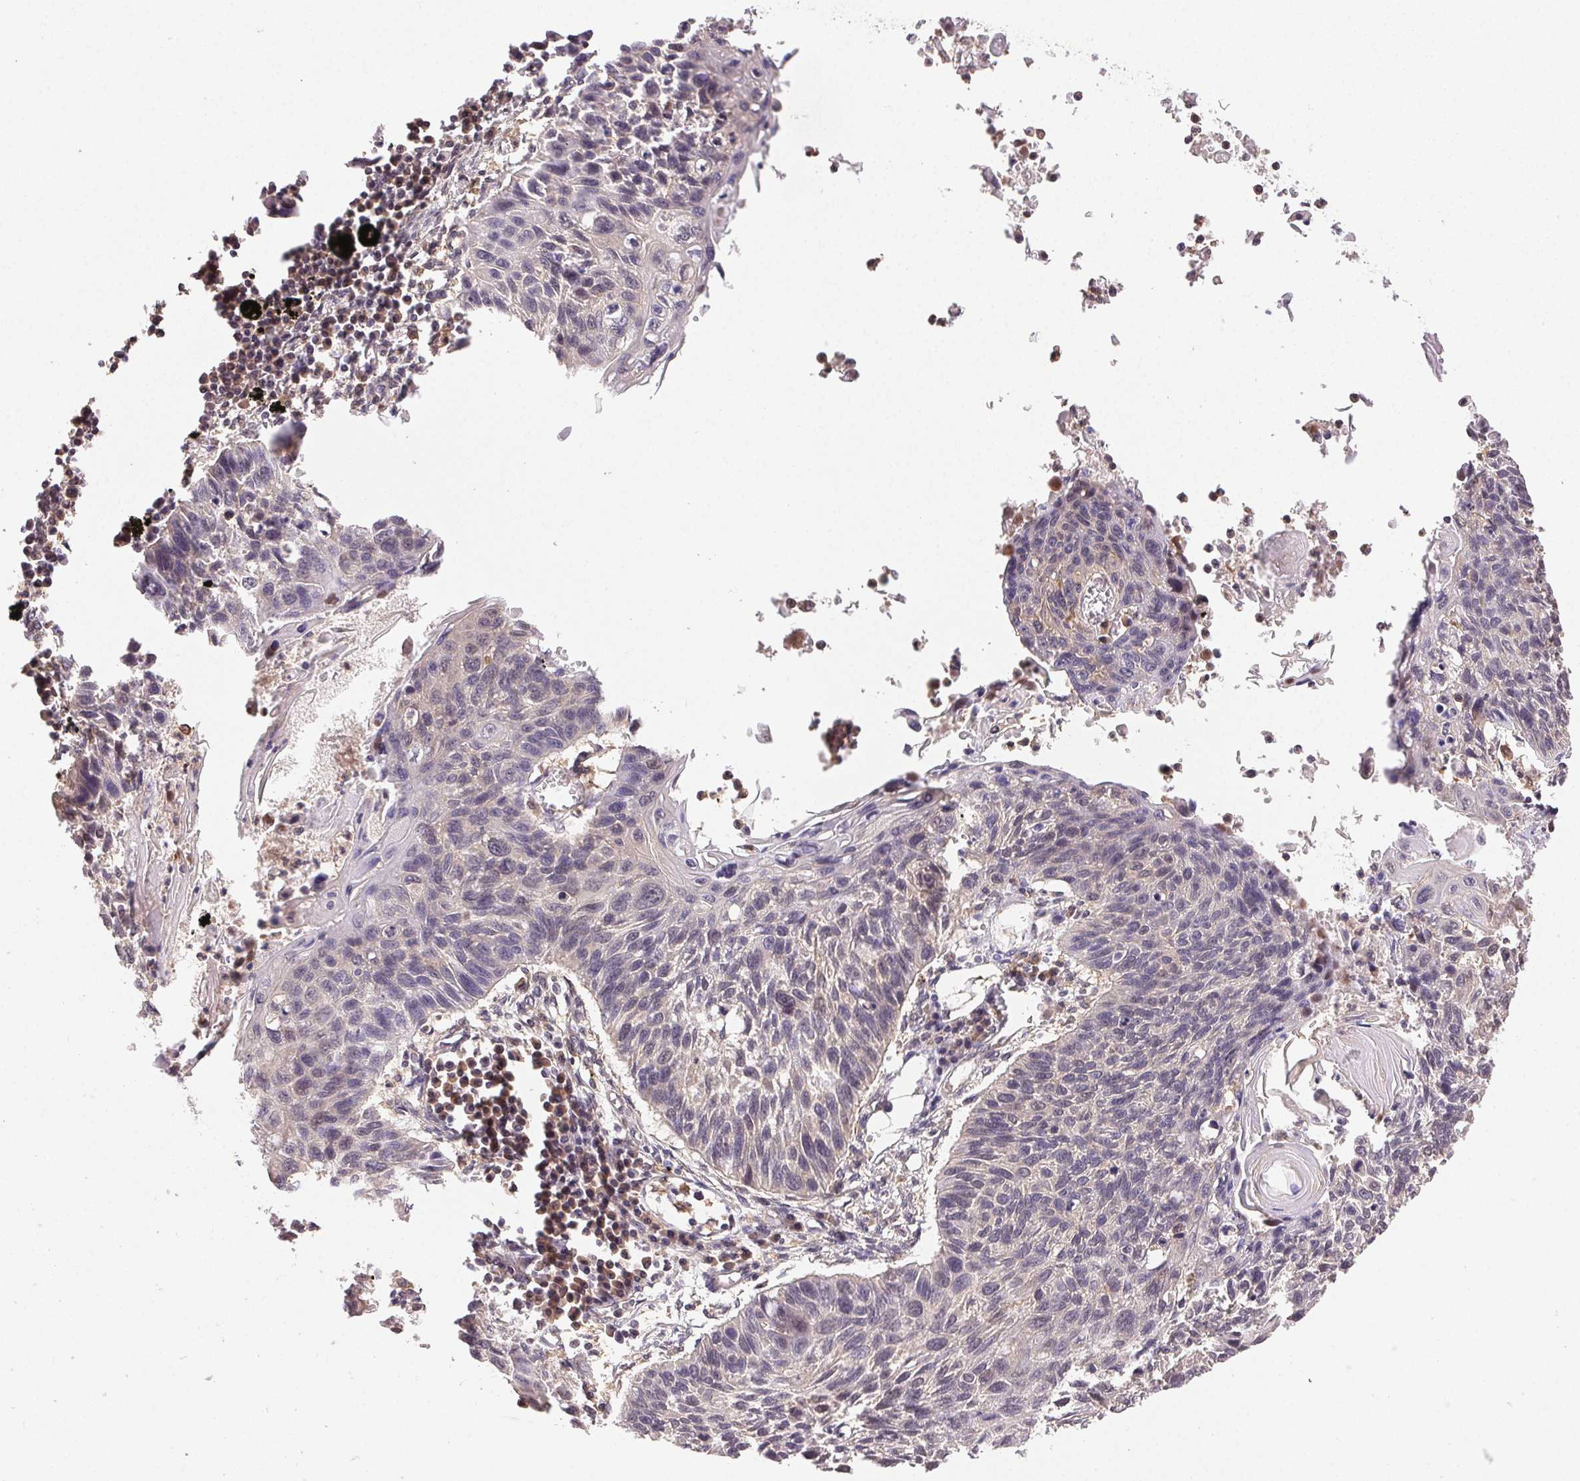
{"staining": {"intensity": "negative", "quantity": "none", "location": "none"}, "tissue": "lung cancer", "cell_type": "Tumor cells", "image_type": "cancer", "snomed": [{"axis": "morphology", "description": "Squamous cell carcinoma, NOS"}, {"axis": "topography", "description": "Lung"}], "caption": "Human lung cancer (squamous cell carcinoma) stained for a protein using immunohistochemistry (IHC) shows no expression in tumor cells.", "gene": "GDI2", "patient": {"sex": "male", "age": 78}}